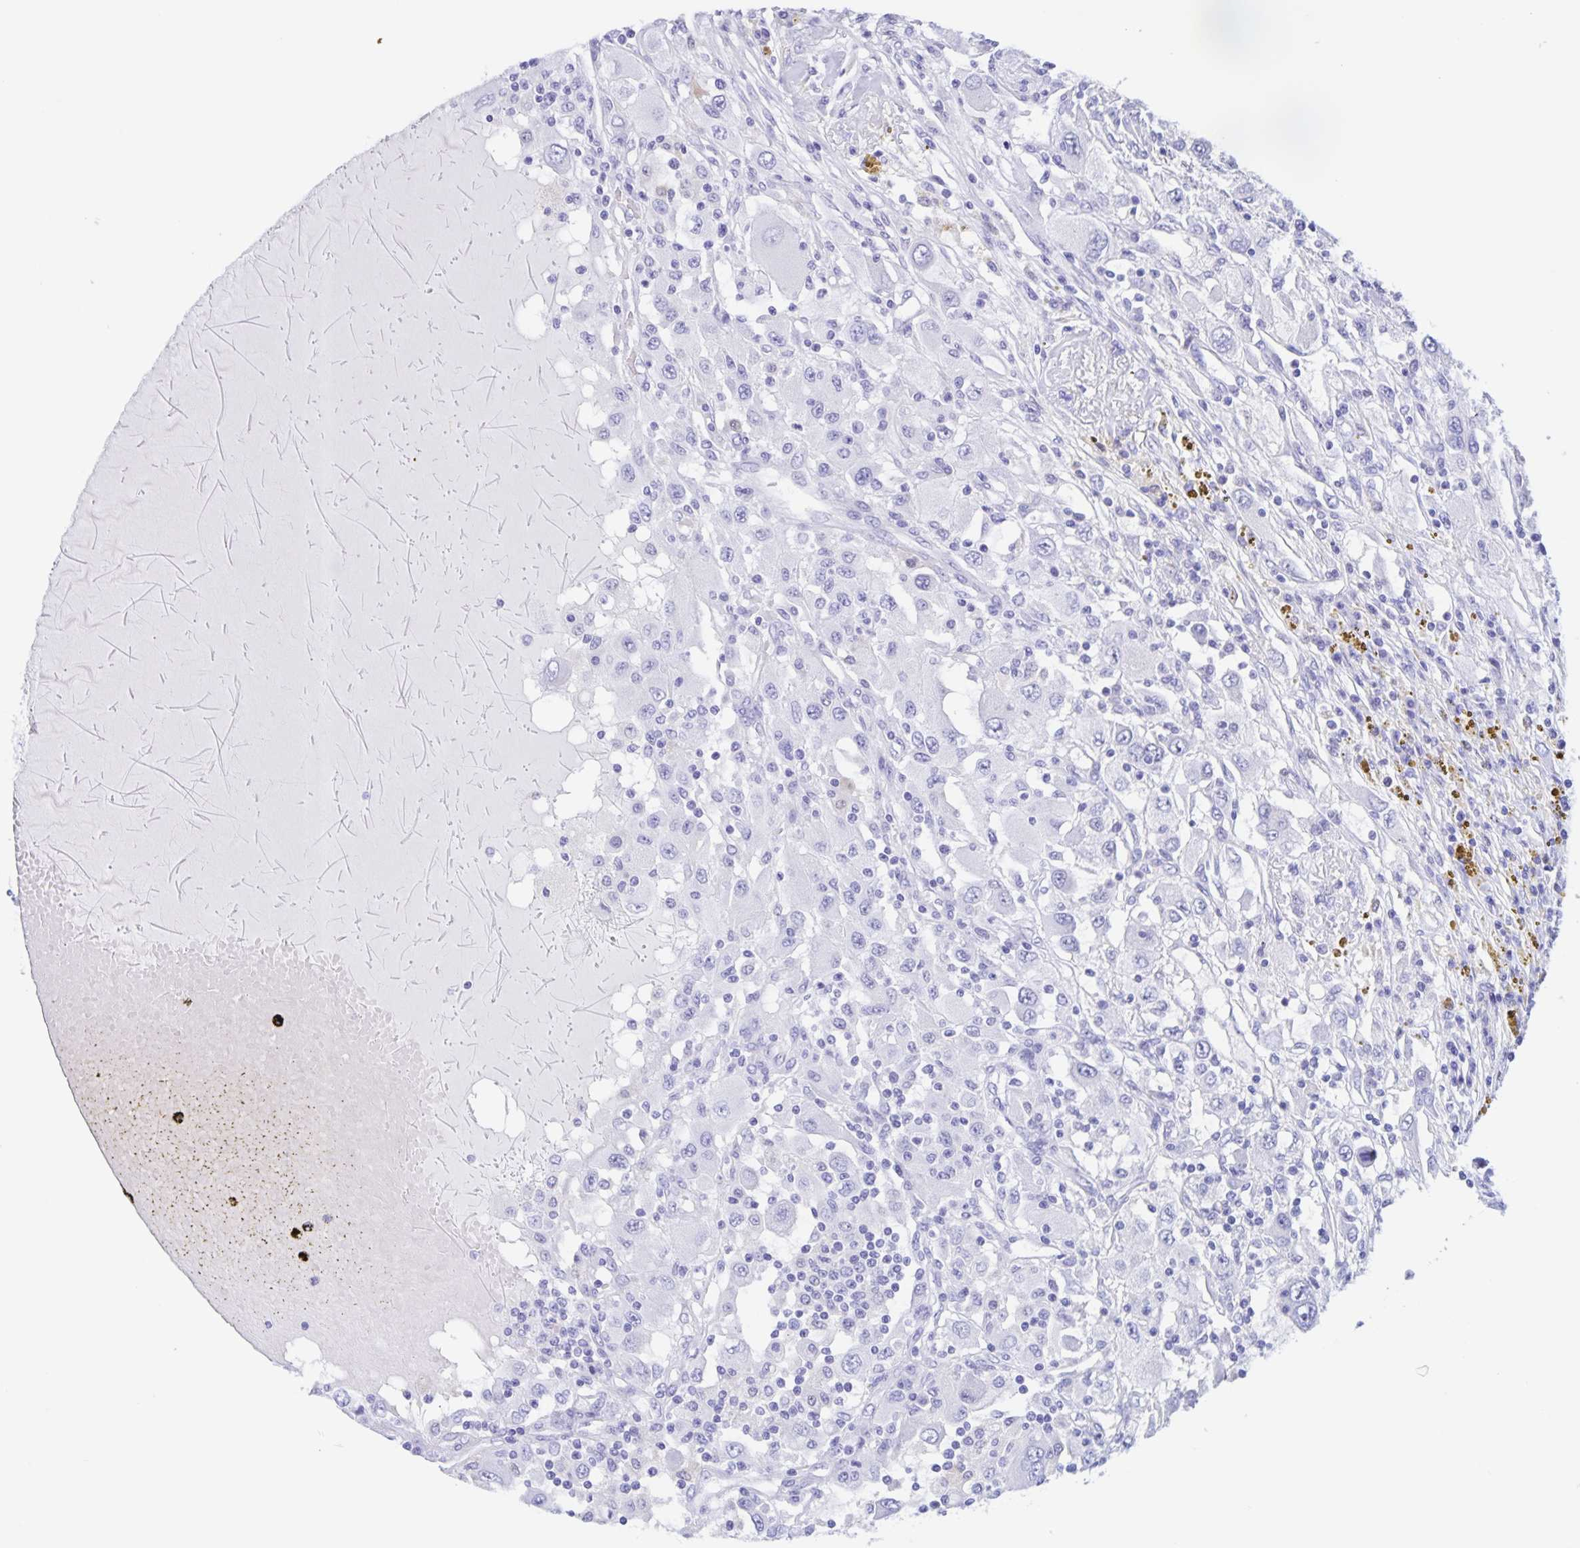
{"staining": {"intensity": "negative", "quantity": "none", "location": "none"}, "tissue": "renal cancer", "cell_type": "Tumor cells", "image_type": "cancer", "snomed": [{"axis": "morphology", "description": "Adenocarcinoma, NOS"}, {"axis": "topography", "description": "Kidney"}], "caption": "The histopathology image exhibits no significant expression in tumor cells of renal cancer.", "gene": "TGIF2LX", "patient": {"sex": "female", "age": 67}}